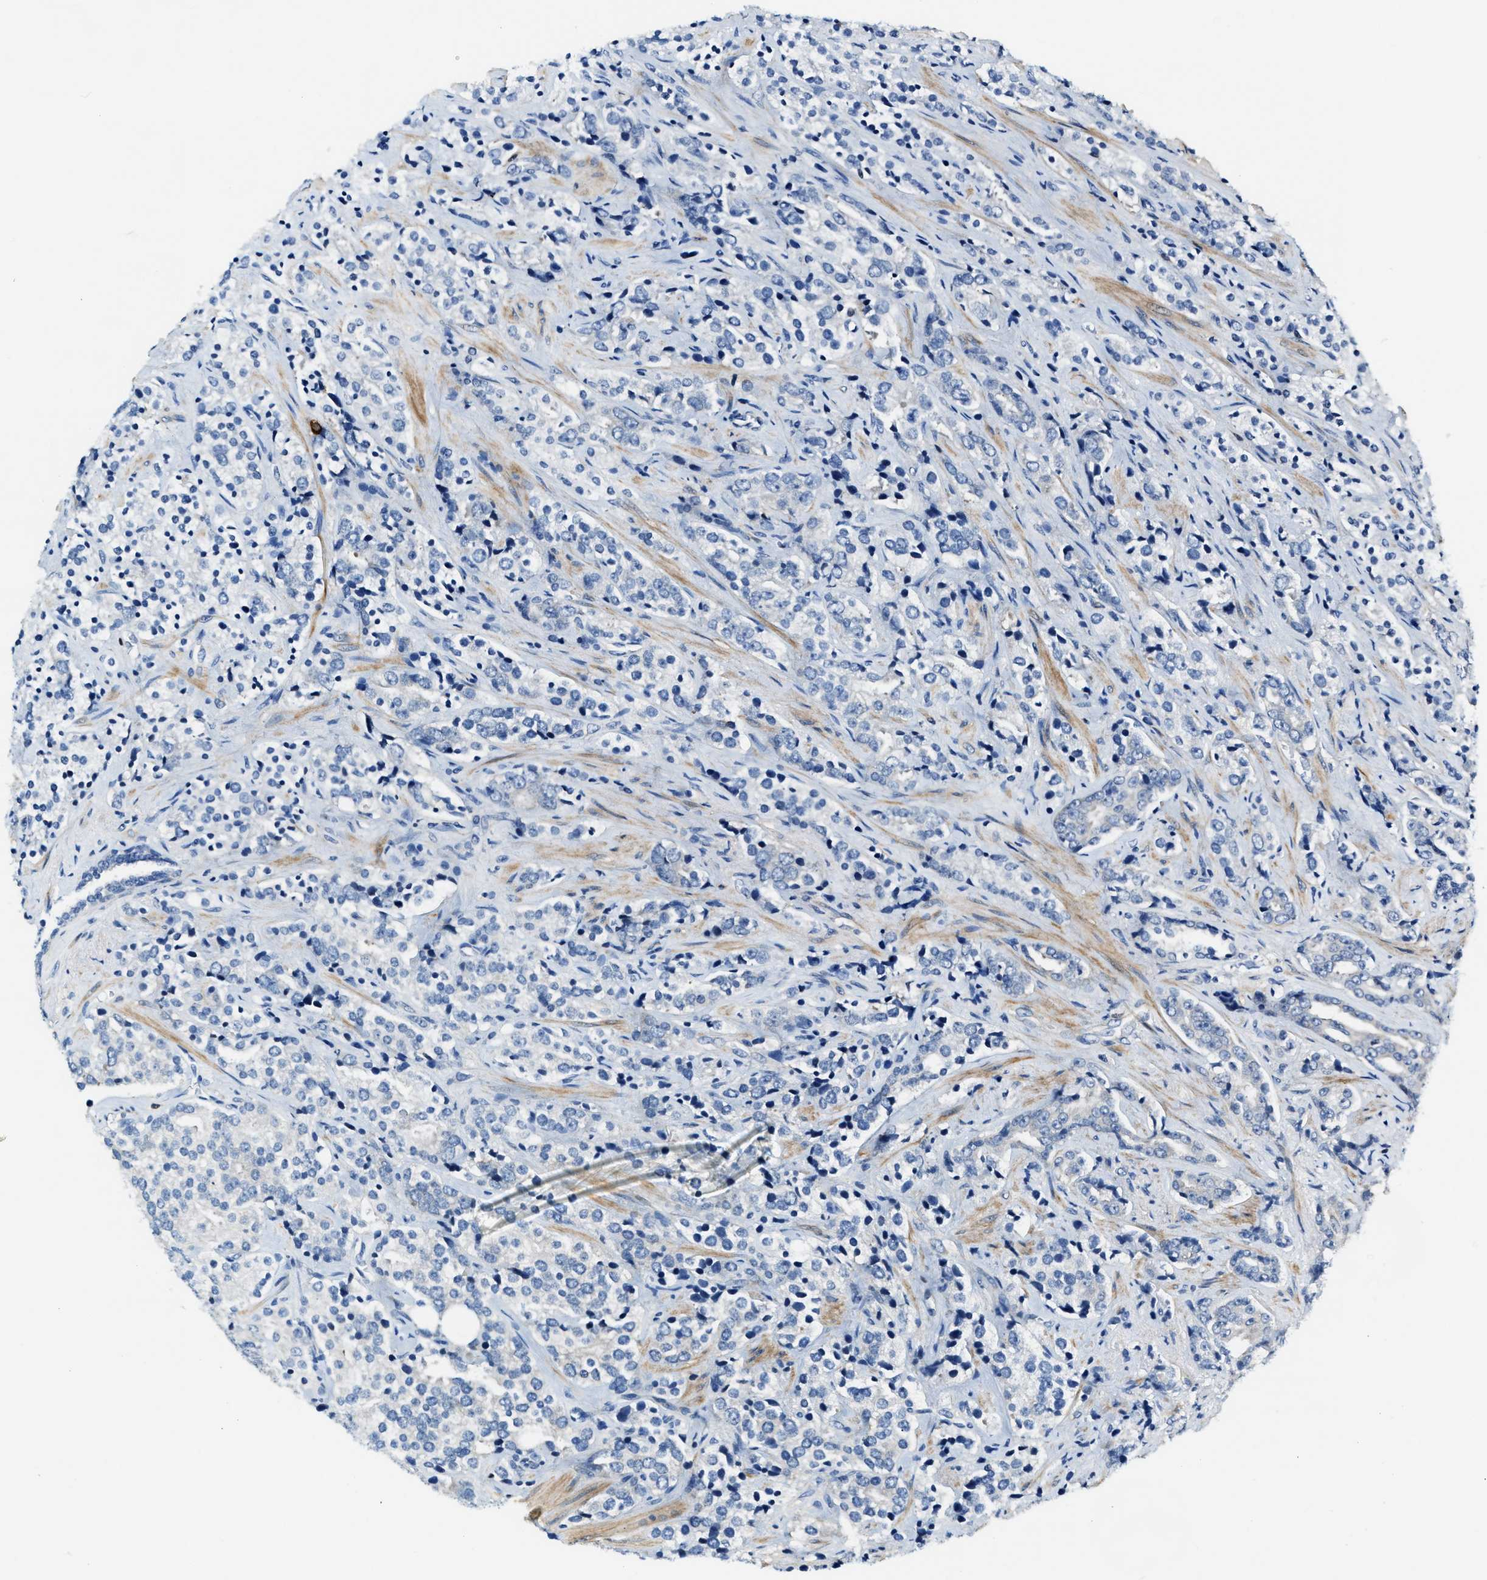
{"staining": {"intensity": "negative", "quantity": "none", "location": "none"}, "tissue": "prostate cancer", "cell_type": "Tumor cells", "image_type": "cancer", "snomed": [{"axis": "morphology", "description": "Adenocarcinoma, High grade"}, {"axis": "topography", "description": "Prostate"}], "caption": "There is no significant positivity in tumor cells of prostate cancer (high-grade adenocarcinoma).", "gene": "EIF2AK2", "patient": {"sex": "male", "age": 71}}